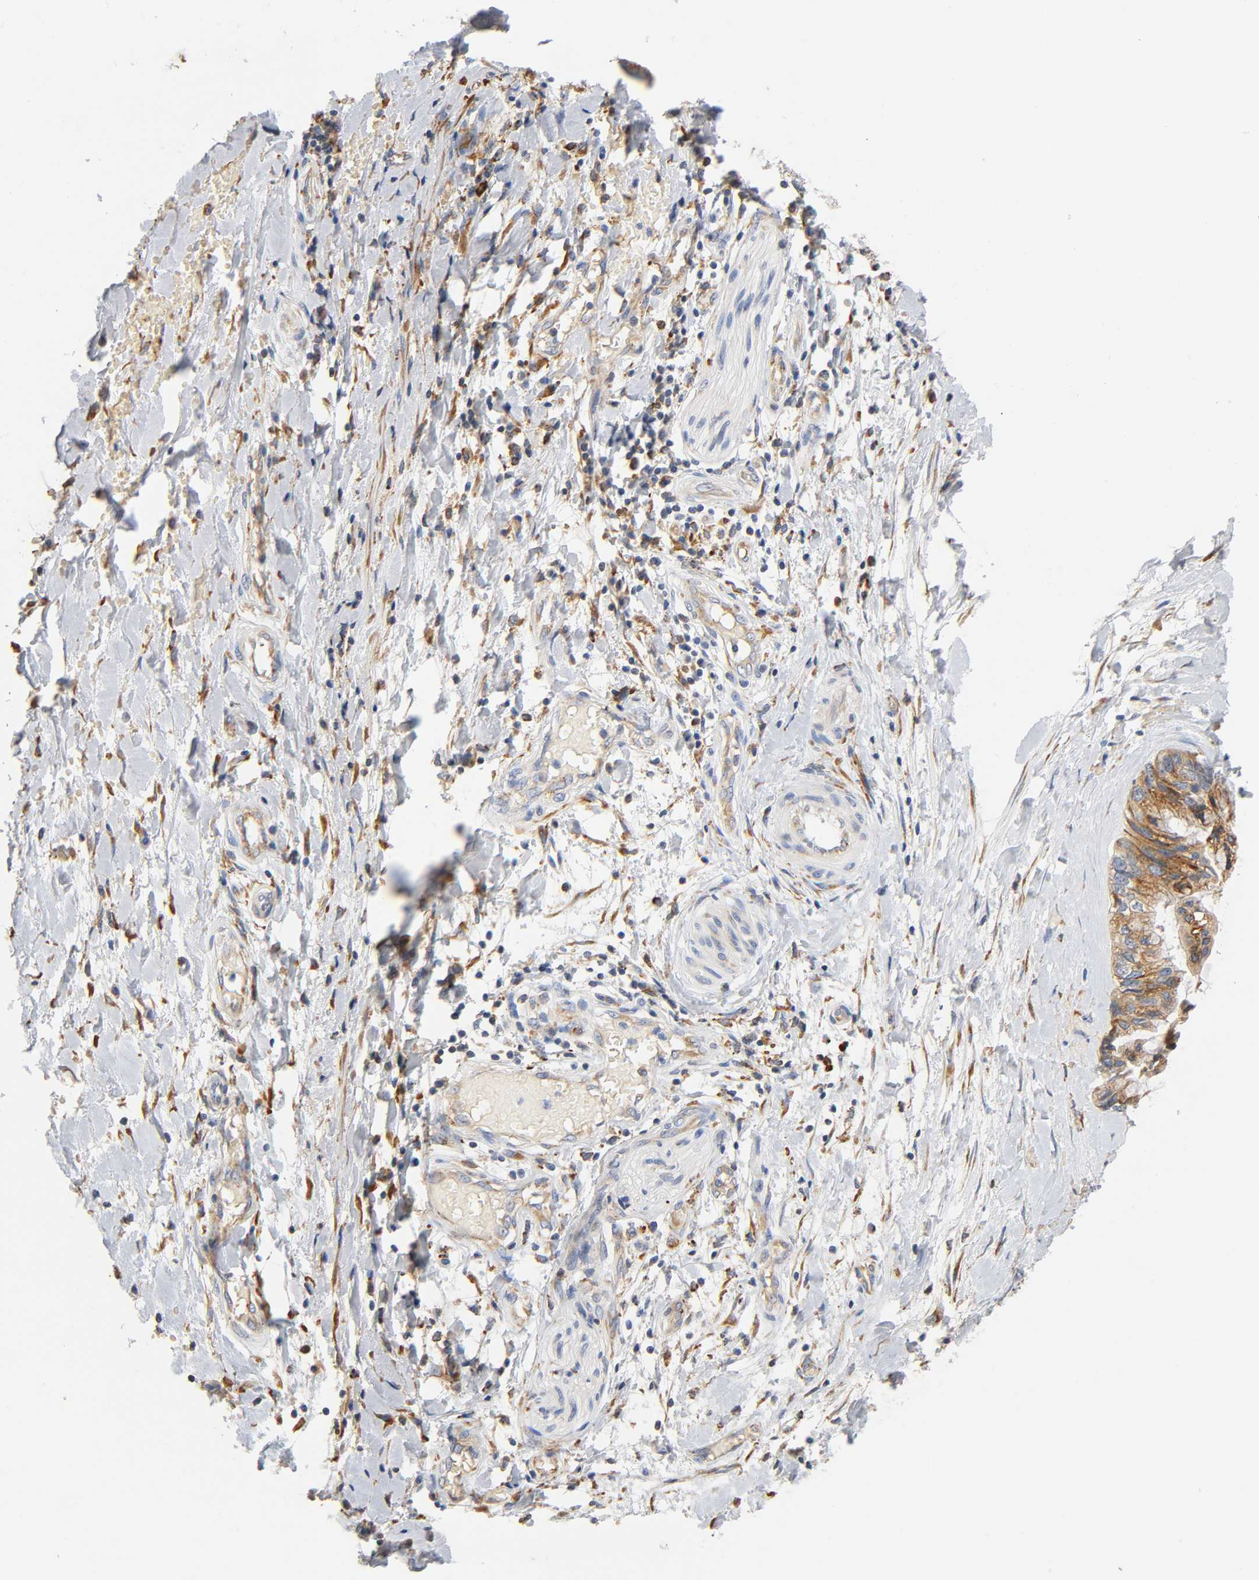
{"staining": {"intensity": "moderate", "quantity": ">75%", "location": "cytoplasmic/membranous"}, "tissue": "ovarian cancer", "cell_type": "Tumor cells", "image_type": "cancer", "snomed": [{"axis": "morphology", "description": "Cystadenocarcinoma, mucinous, NOS"}, {"axis": "topography", "description": "Ovary"}], "caption": "About >75% of tumor cells in ovarian mucinous cystadenocarcinoma display moderate cytoplasmic/membranous protein staining as visualized by brown immunohistochemical staining.", "gene": "UCKL1", "patient": {"sex": "female", "age": 39}}